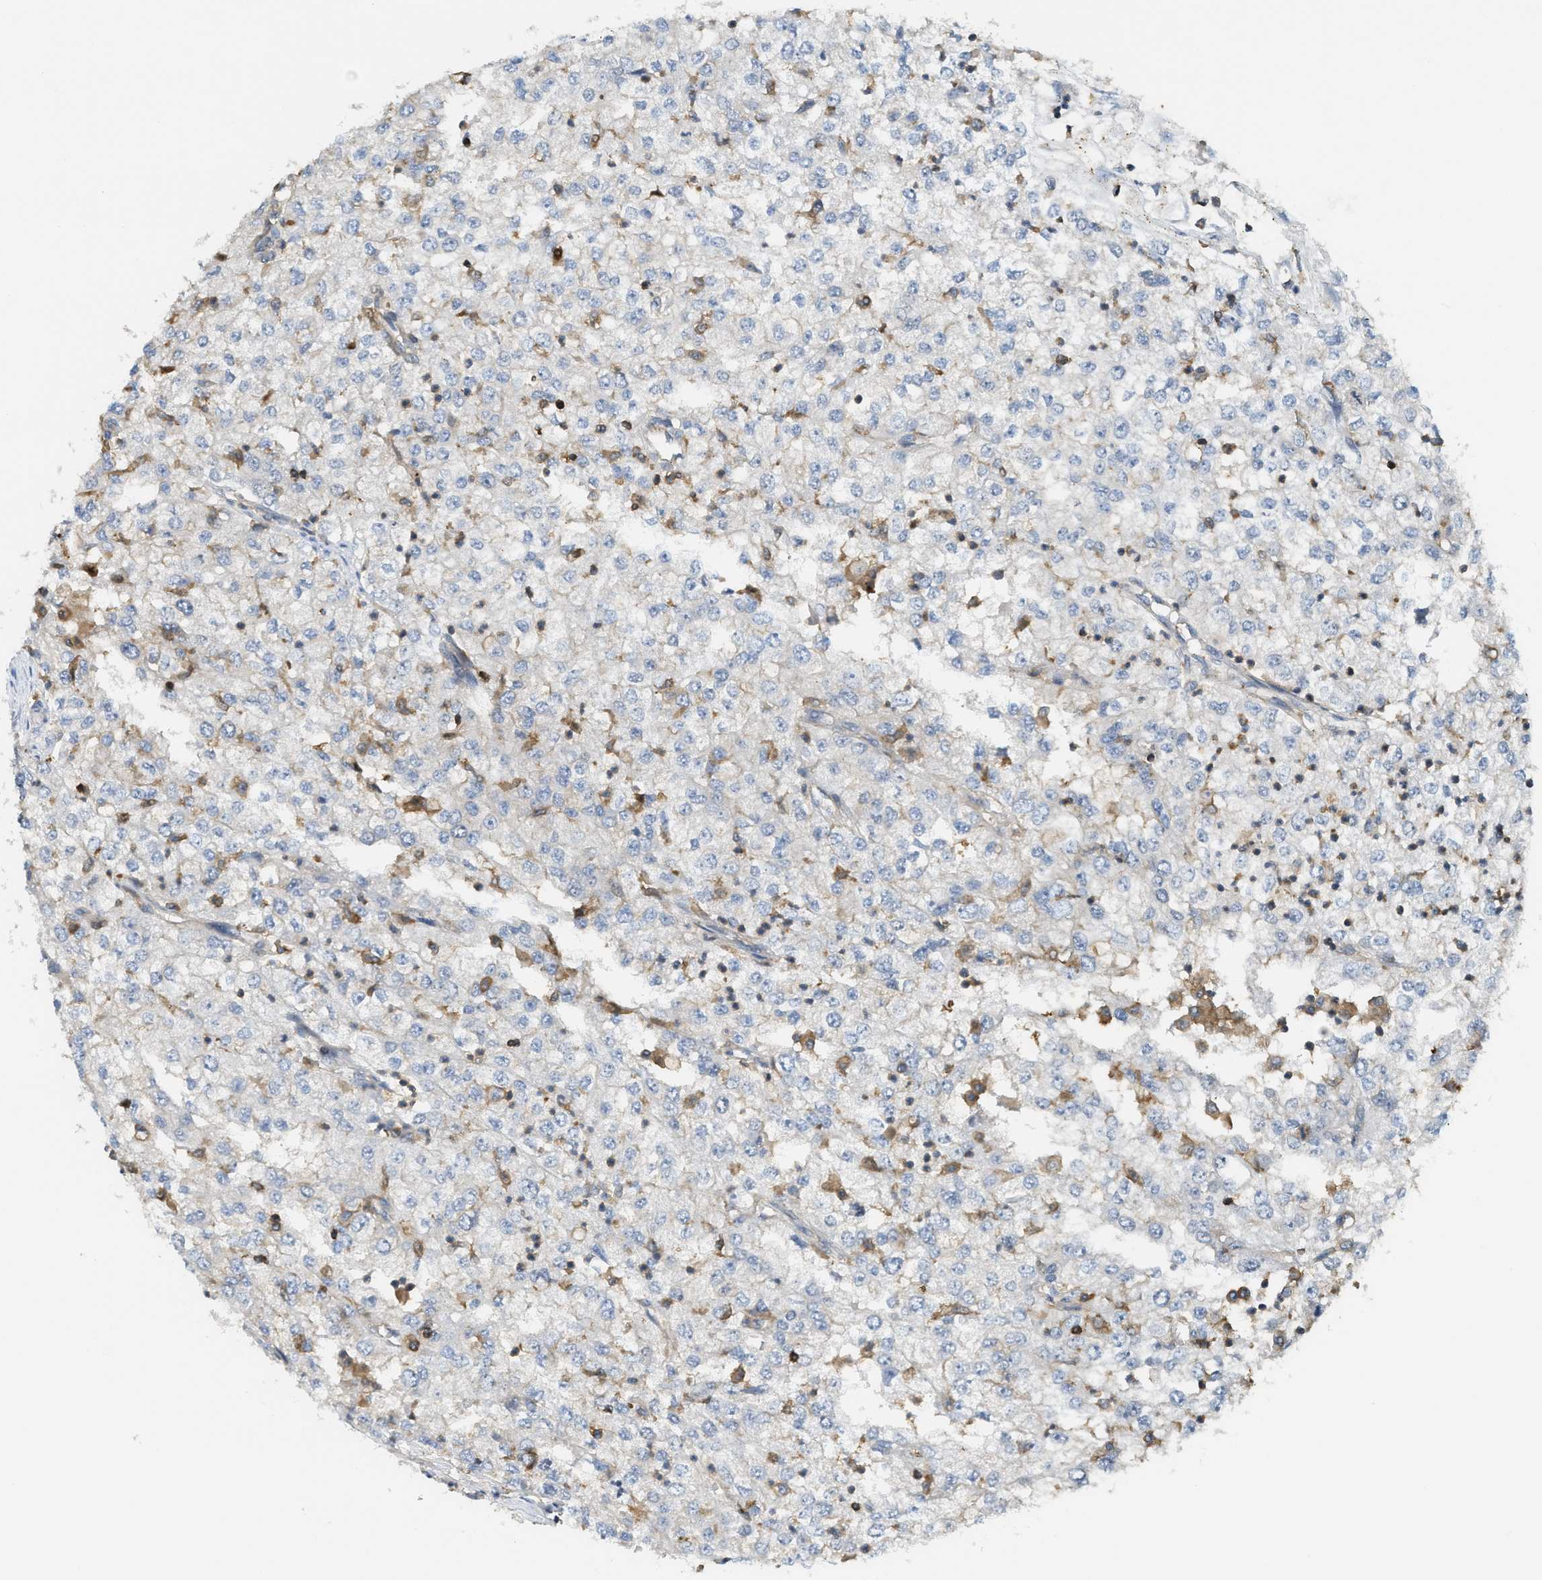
{"staining": {"intensity": "negative", "quantity": "none", "location": "none"}, "tissue": "renal cancer", "cell_type": "Tumor cells", "image_type": "cancer", "snomed": [{"axis": "morphology", "description": "Adenocarcinoma, NOS"}, {"axis": "topography", "description": "Kidney"}], "caption": "Tumor cells are negative for protein expression in human adenocarcinoma (renal).", "gene": "GRIK2", "patient": {"sex": "female", "age": 54}}